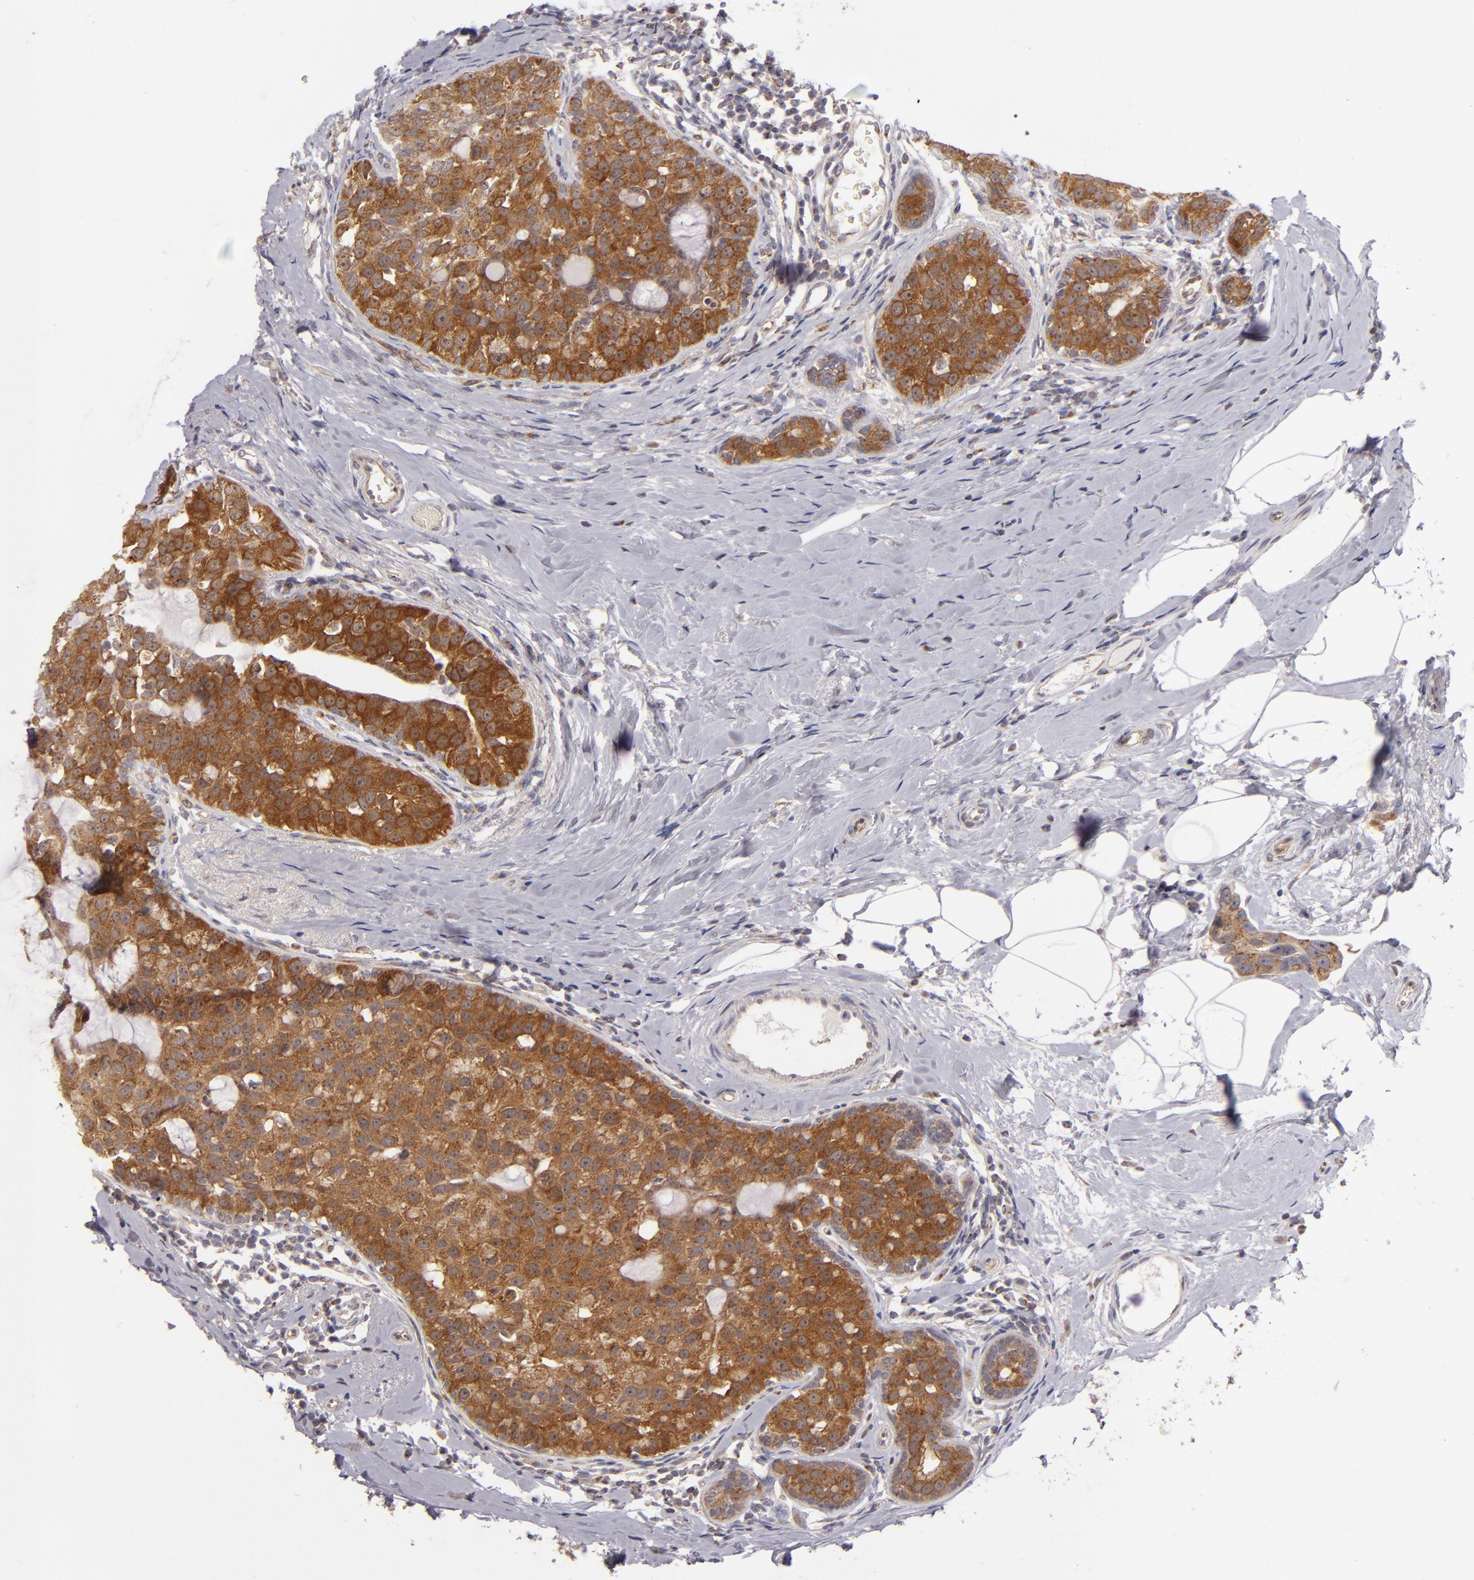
{"staining": {"intensity": "strong", "quantity": ">75%", "location": "cytoplasmic/membranous"}, "tissue": "breast cancer", "cell_type": "Tumor cells", "image_type": "cancer", "snomed": [{"axis": "morphology", "description": "Normal tissue, NOS"}, {"axis": "morphology", "description": "Duct carcinoma"}, {"axis": "topography", "description": "Breast"}], "caption": "Approximately >75% of tumor cells in infiltrating ductal carcinoma (breast) demonstrate strong cytoplasmic/membranous protein positivity as visualized by brown immunohistochemical staining.", "gene": "SH2D4A", "patient": {"sex": "female", "age": 50}}